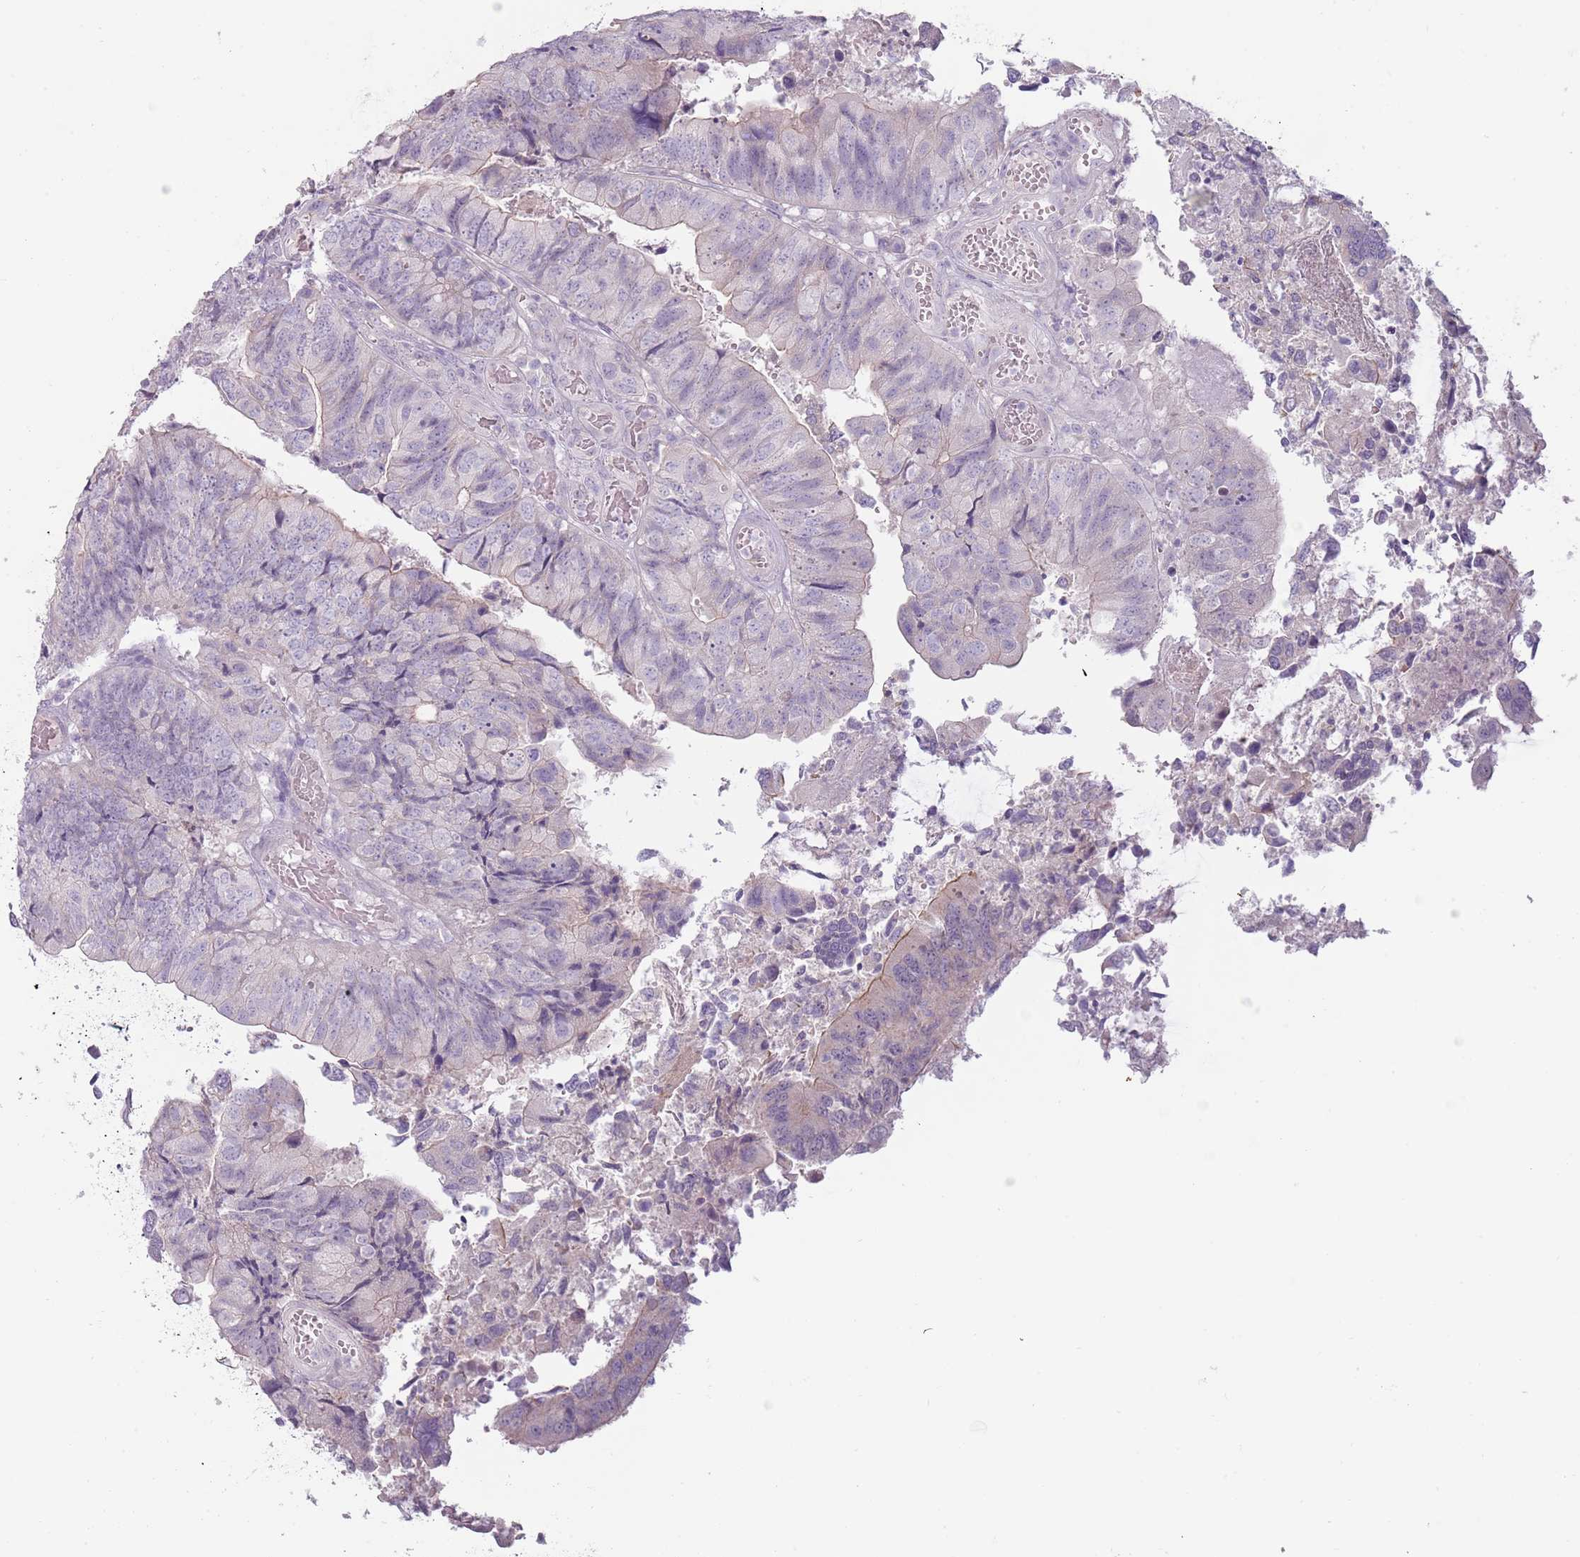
{"staining": {"intensity": "negative", "quantity": "none", "location": "none"}, "tissue": "colorectal cancer", "cell_type": "Tumor cells", "image_type": "cancer", "snomed": [{"axis": "morphology", "description": "Adenocarcinoma, NOS"}, {"axis": "topography", "description": "Colon"}], "caption": "Adenocarcinoma (colorectal) was stained to show a protein in brown. There is no significant staining in tumor cells.", "gene": "RFX2", "patient": {"sex": "female", "age": 67}}